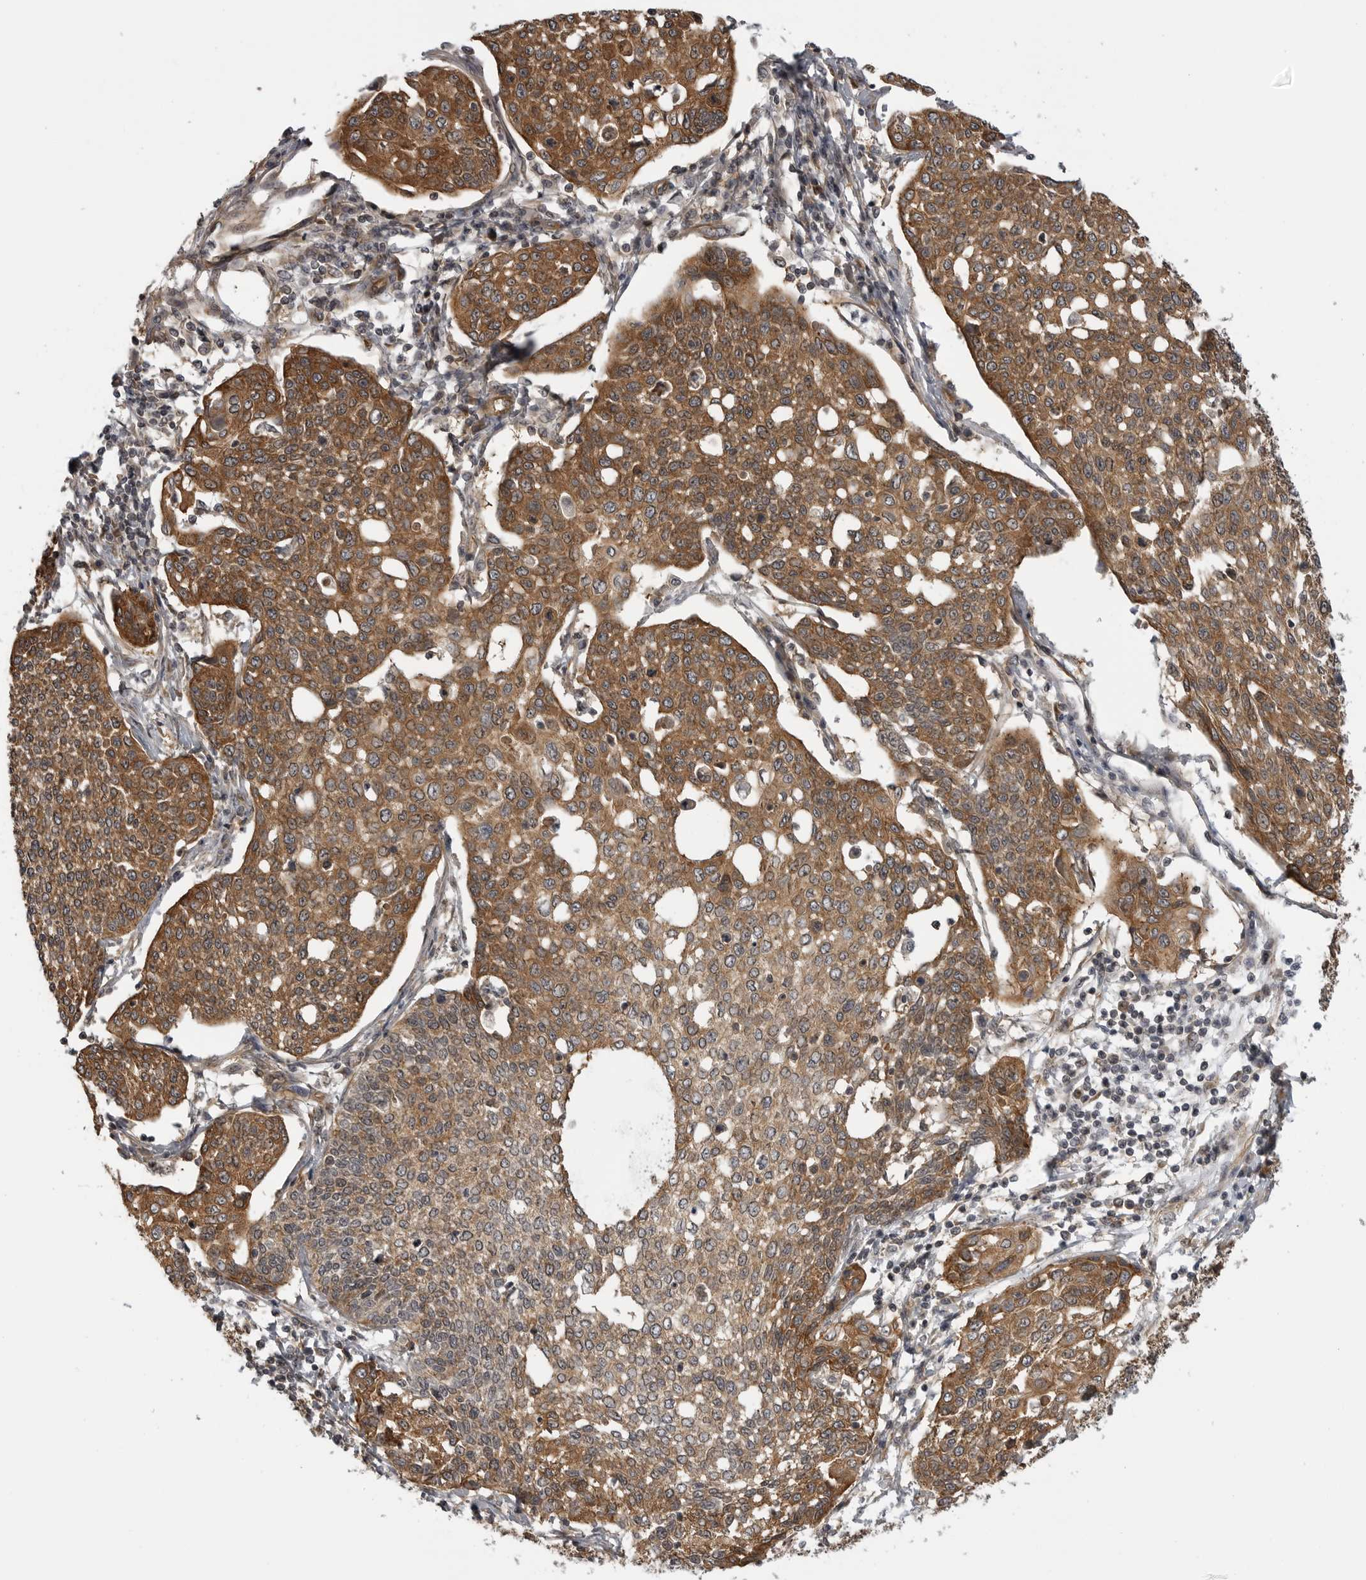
{"staining": {"intensity": "moderate", "quantity": ">75%", "location": "cytoplasmic/membranous"}, "tissue": "cervical cancer", "cell_type": "Tumor cells", "image_type": "cancer", "snomed": [{"axis": "morphology", "description": "Squamous cell carcinoma, NOS"}, {"axis": "topography", "description": "Cervix"}], "caption": "High-power microscopy captured an immunohistochemistry micrograph of cervical squamous cell carcinoma, revealing moderate cytoplasmic/membranous positivity in approximately >75% of tumor cells.", "gene": "LRRC45", "patient": {"sex": "female", "age": 34}}